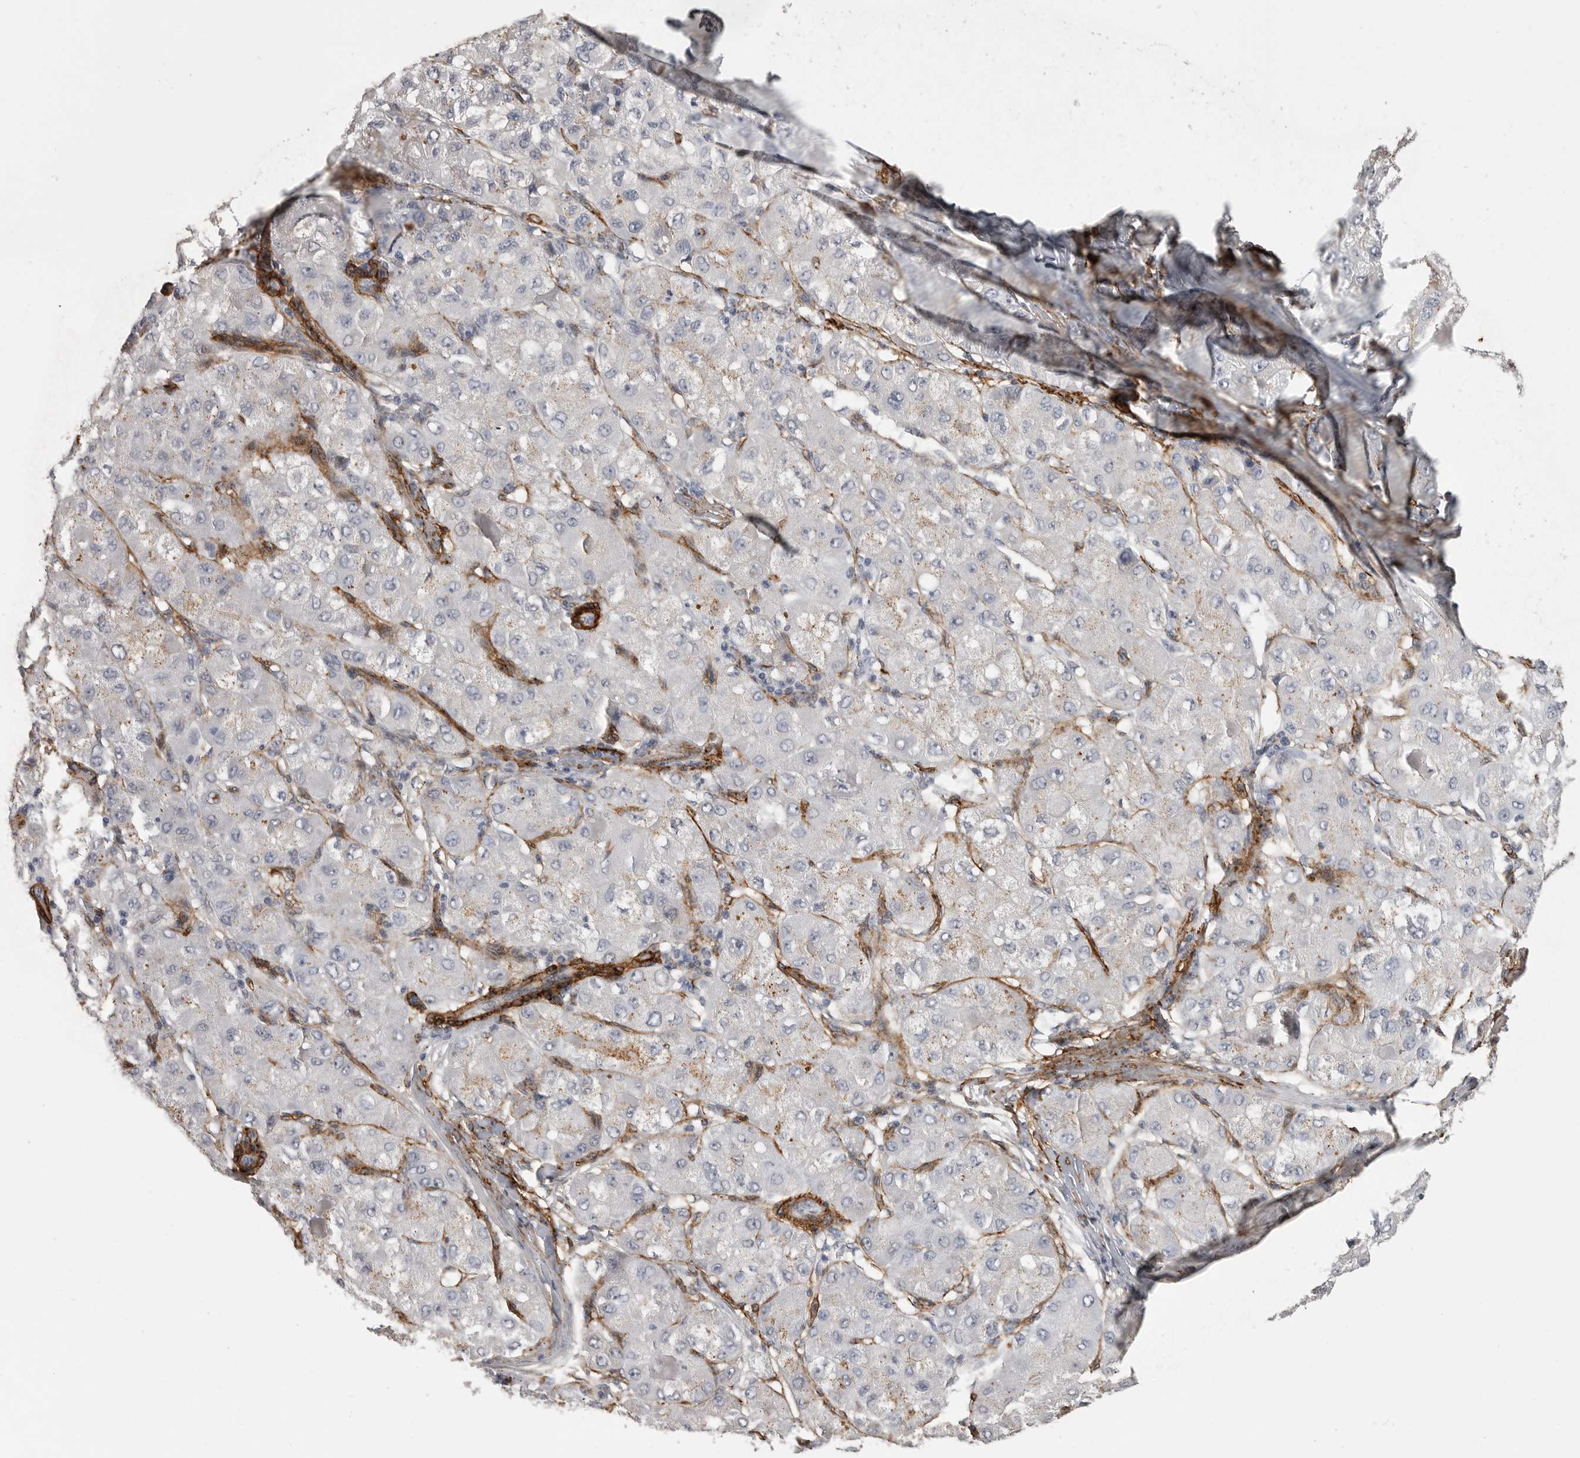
{"staining": {"intensity": "negative", "quantity": "none", "location": "none"}, "tissue": "liver cancer", "cell_type": "Tumor cells", "image_type": "cancer", "snomed": [{"axis": "morphology", "description": "Carcinoma, Hepatocellular, NOS"}, {"axis": "topography", "description": "Liver"}], "caption": "High magnification brightfield microscopy of liver hepatocellular carcinoma stained with DAB (brown) and counterstained with hematoxylin (blue): tumor cells show no significant positivity. (Brightfield microscopy of DAB immunohistochemistry (IHC) at high magnification).", "gene": "AOC3", "patient": {"sex": "male", "age": 80}}